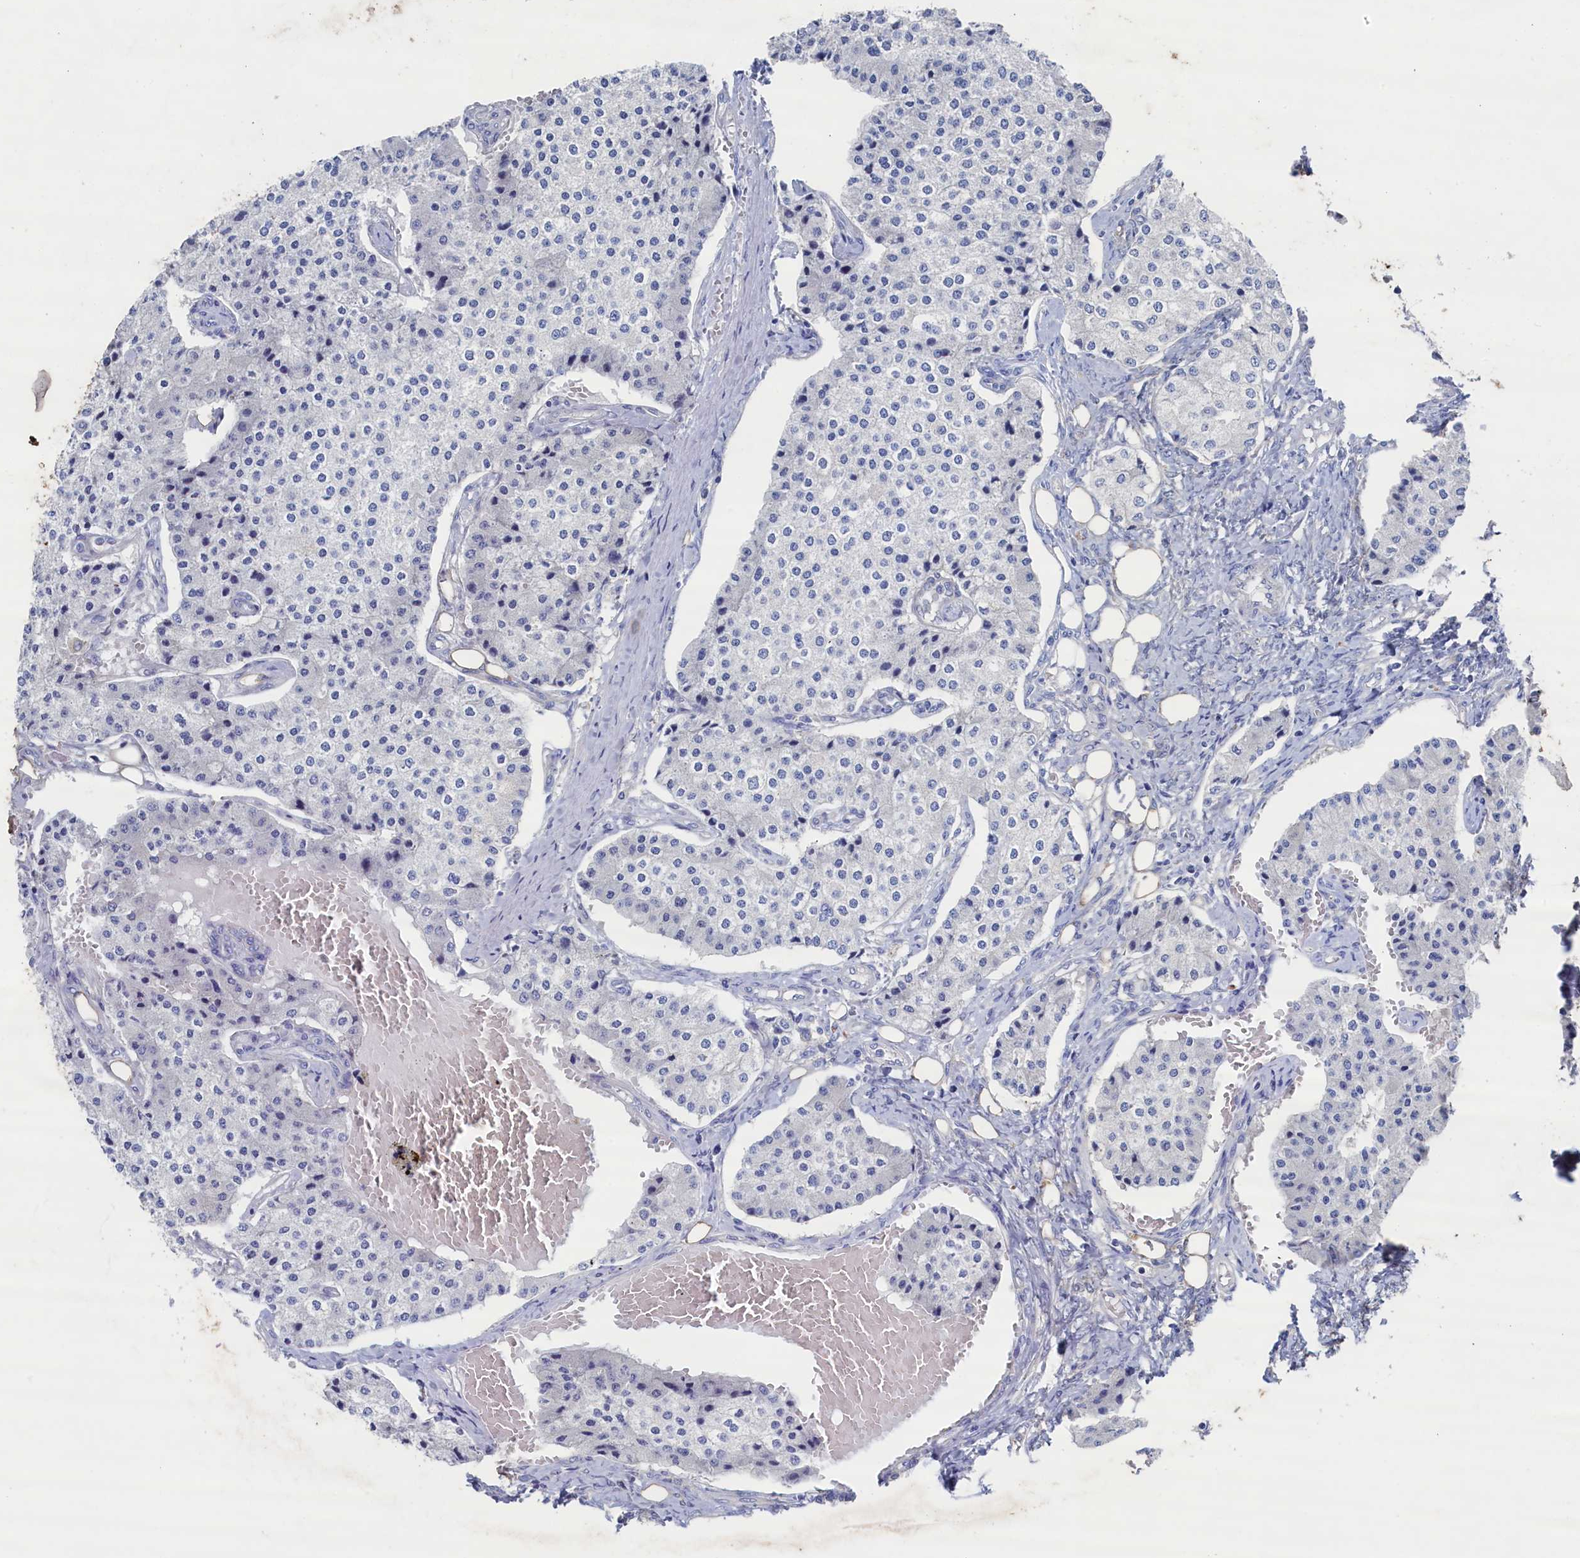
{"staining": {"intensity": "negative", "quantity": "none", "location": "none"}, "tissue": "carcinoid", "cell_type": "Tumor cells", "image_type": "cancer", "snomed": [{"axis": "morphology", "description": "Carcinoid, malignant, NOS"}, {"axis": "topography", "description": "Colon"}], "caption": "Image shows no significant protein expression in tumor cells of carcinoid (malignant).", "gene": "CBLIF", "patient": {"sex": "female", "age": 52}}